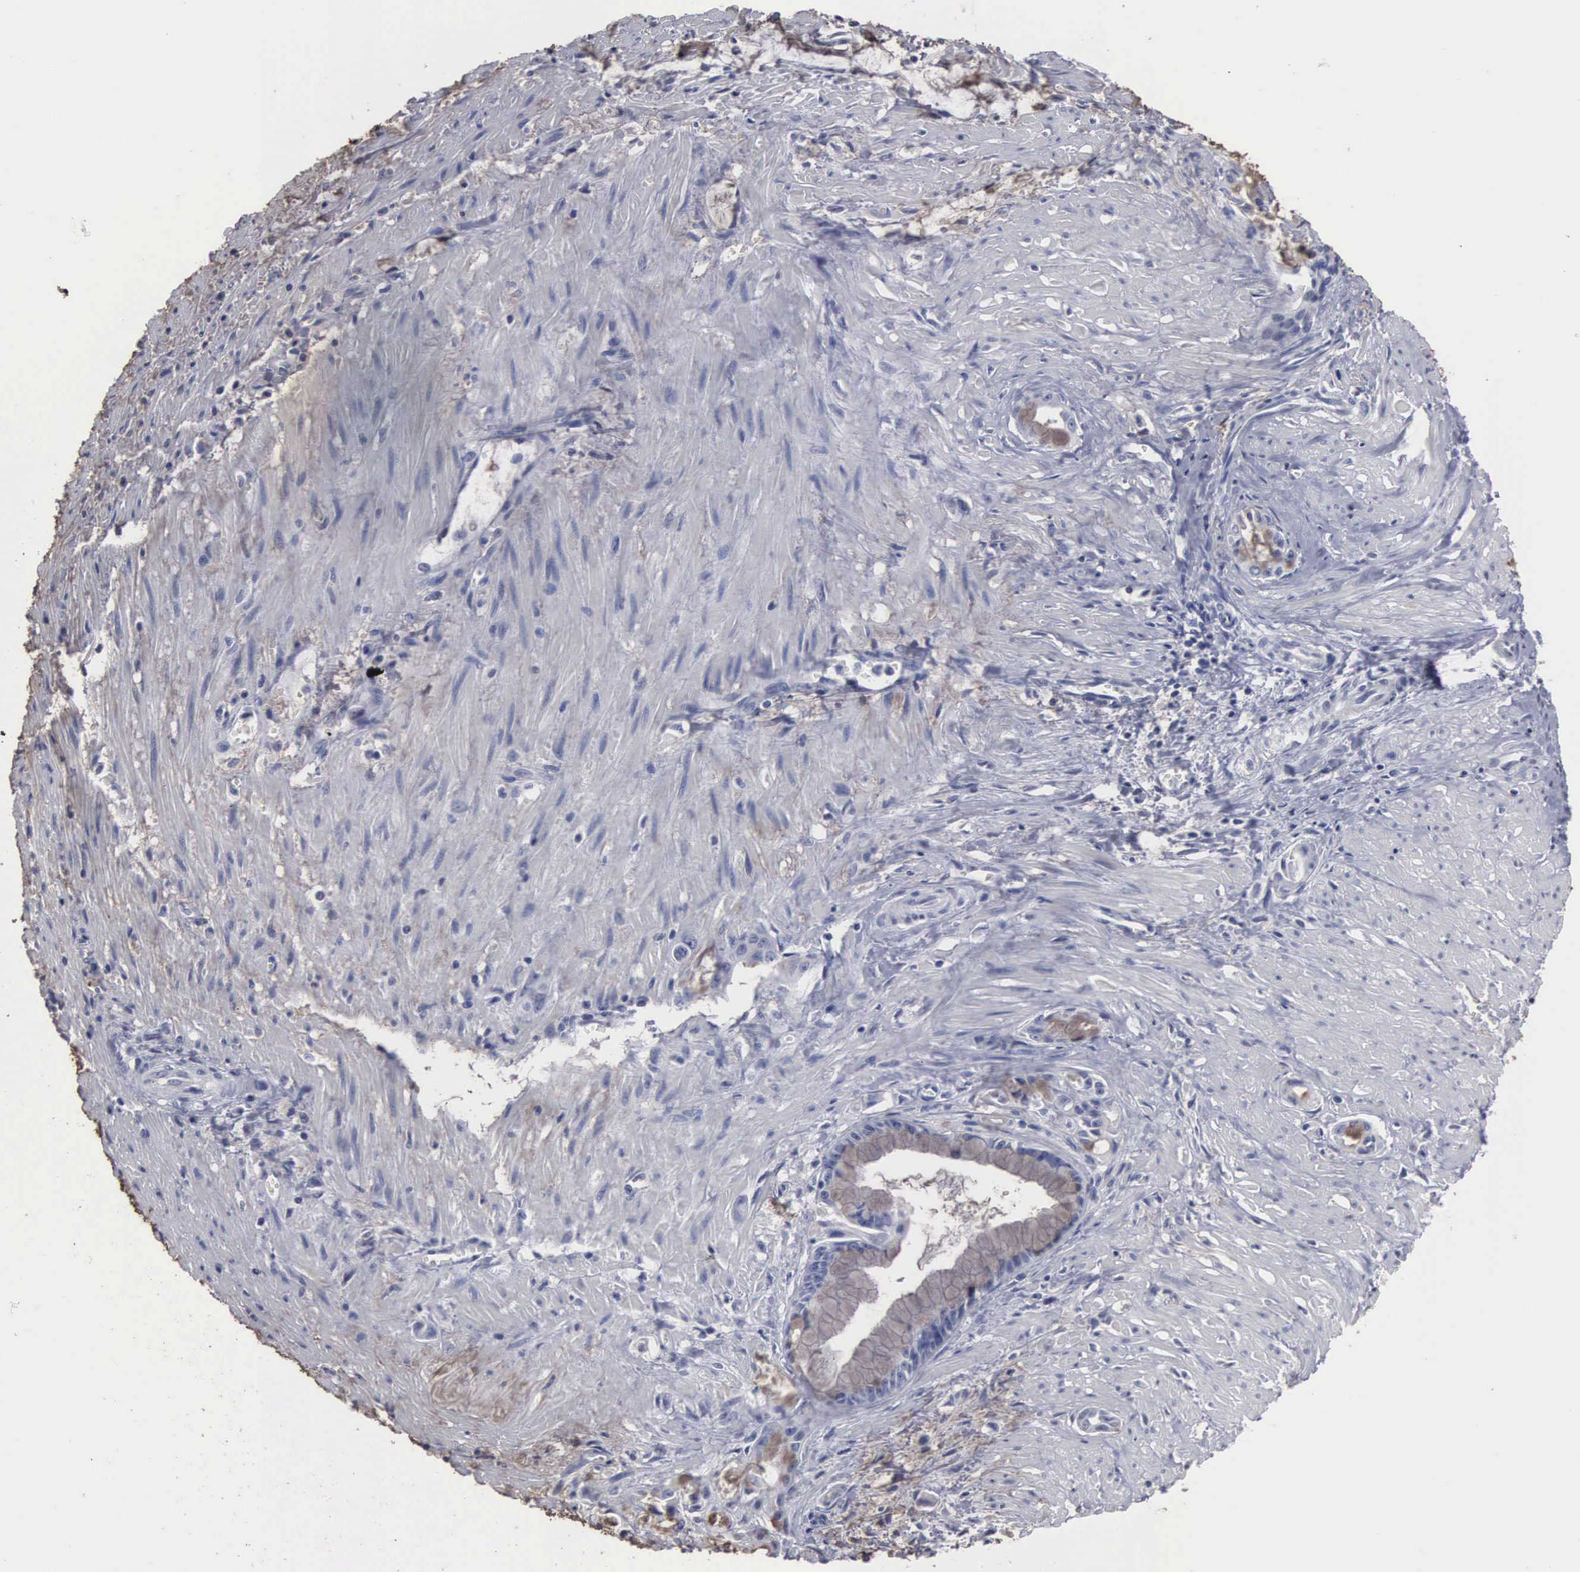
{"staining": {"intensity": "weak", "quantity": "25%-75%", "location": "cytoplasmic/membranous"}, "tissue": "pancreatic cancer", "cell_type": "Tumor cells", "image_type": "cancer", "snomed": [{"axis": "morphology", "description": "Adenocarcinoma, NOS"}, {"axis": "topography", "description": "Pancreas"}], "caption": "This image shows IHC staining of human pancreatic cancer, with low weak cytoplasmic/membranous expression in approximately 25%-75% of tumor cells.", "gene": "UPB1", "patient": {"sex": "male", "age": 59}}